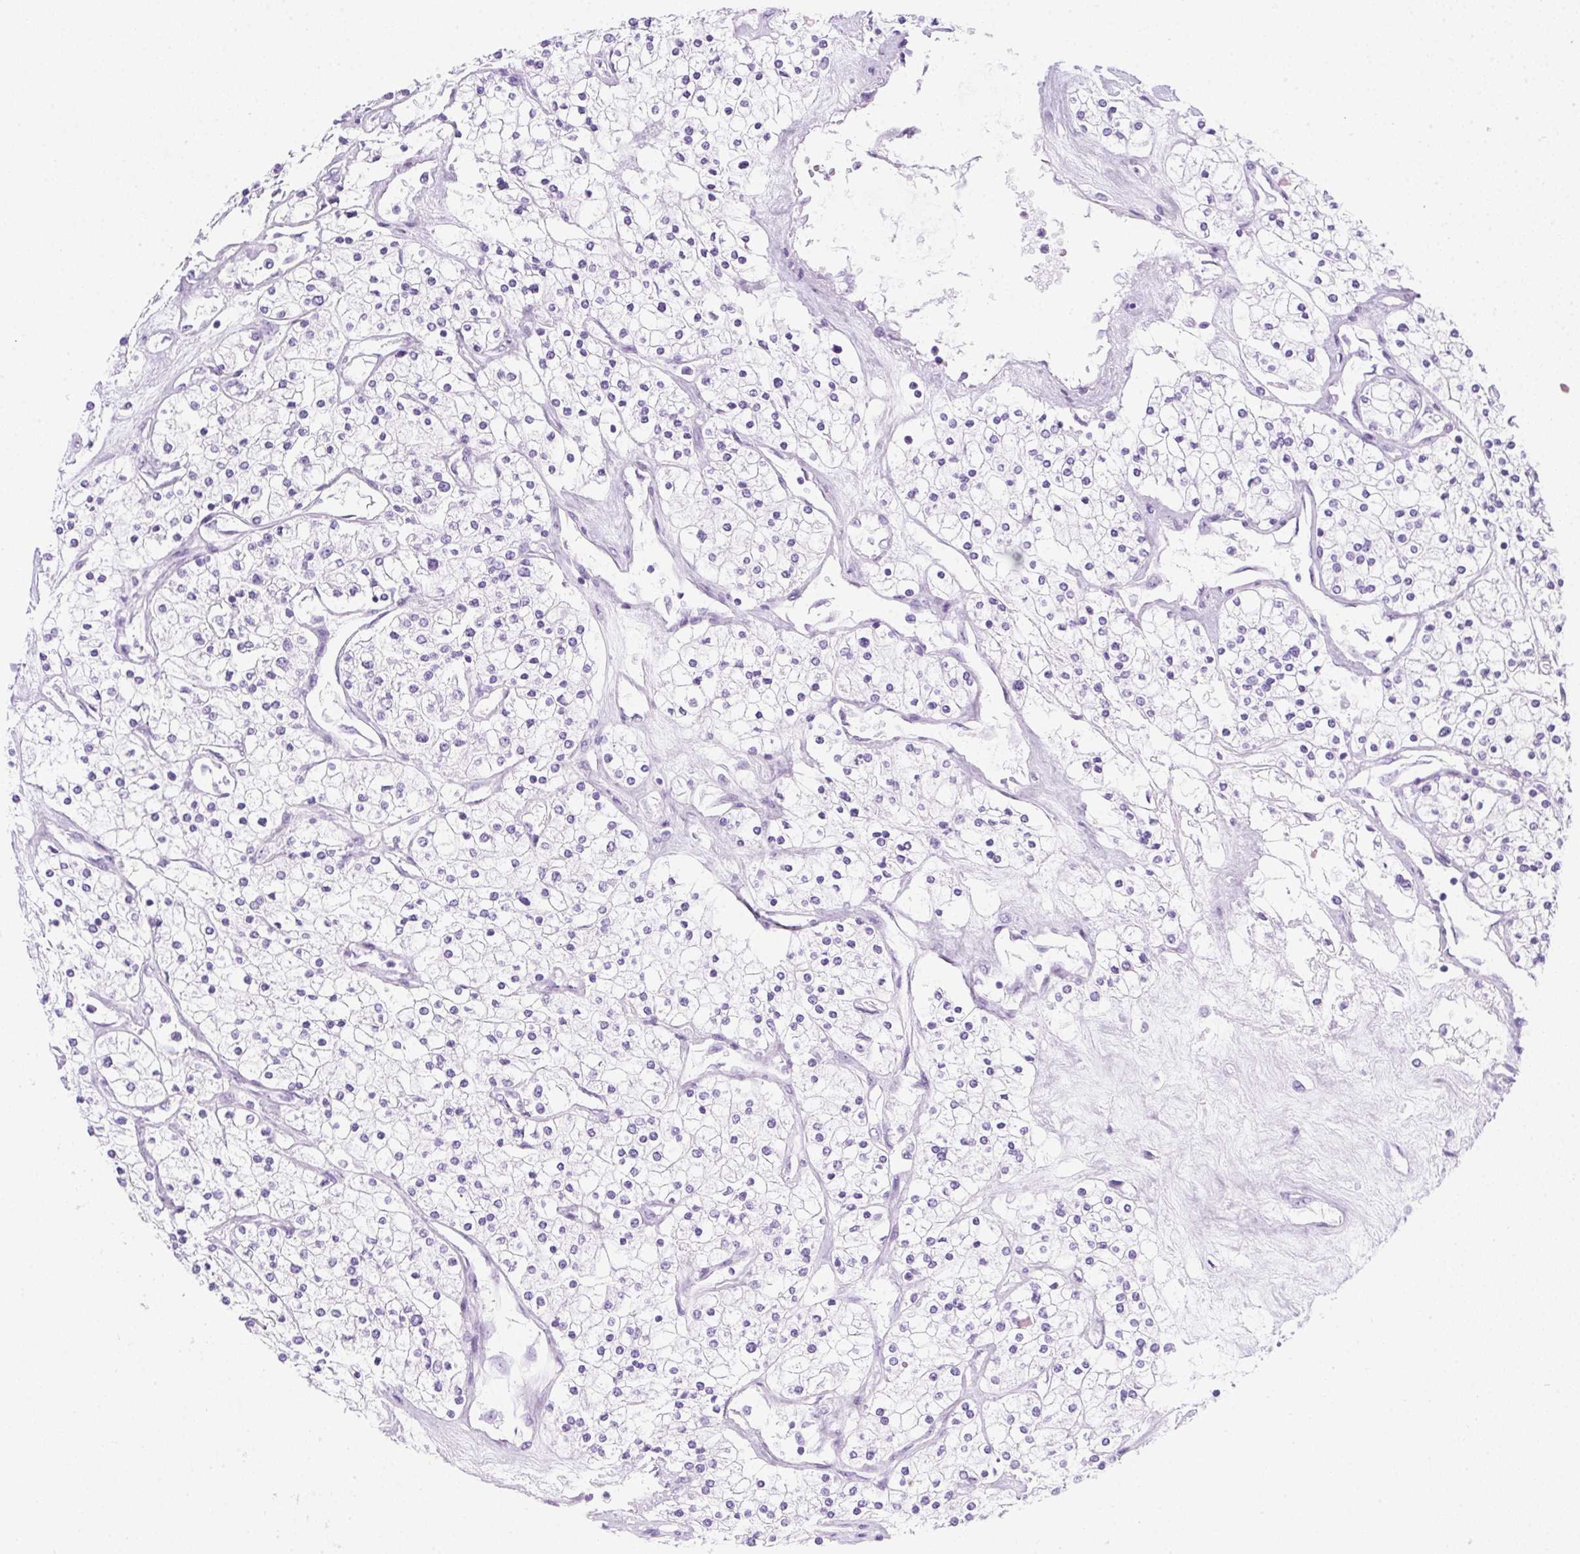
{"staining": {"intensity": "negative", "quantity": "none", "location": "none"}, "tissue": "renal cancer", "cell_type": "Tumor cells", "image_type": "cancer", "snomed": [{"axis": "morphology", "description": "Adenocarcinoma, NOS"}, {"axis": "topography", "description": "Kidney"}], "caption": "DAB immunohistochemical staining of human renal adenocarcinoma shows no significant expression in tumor cells.", "gene": "SPACA5B", "patient": {"sex": "male", "age": 80}}